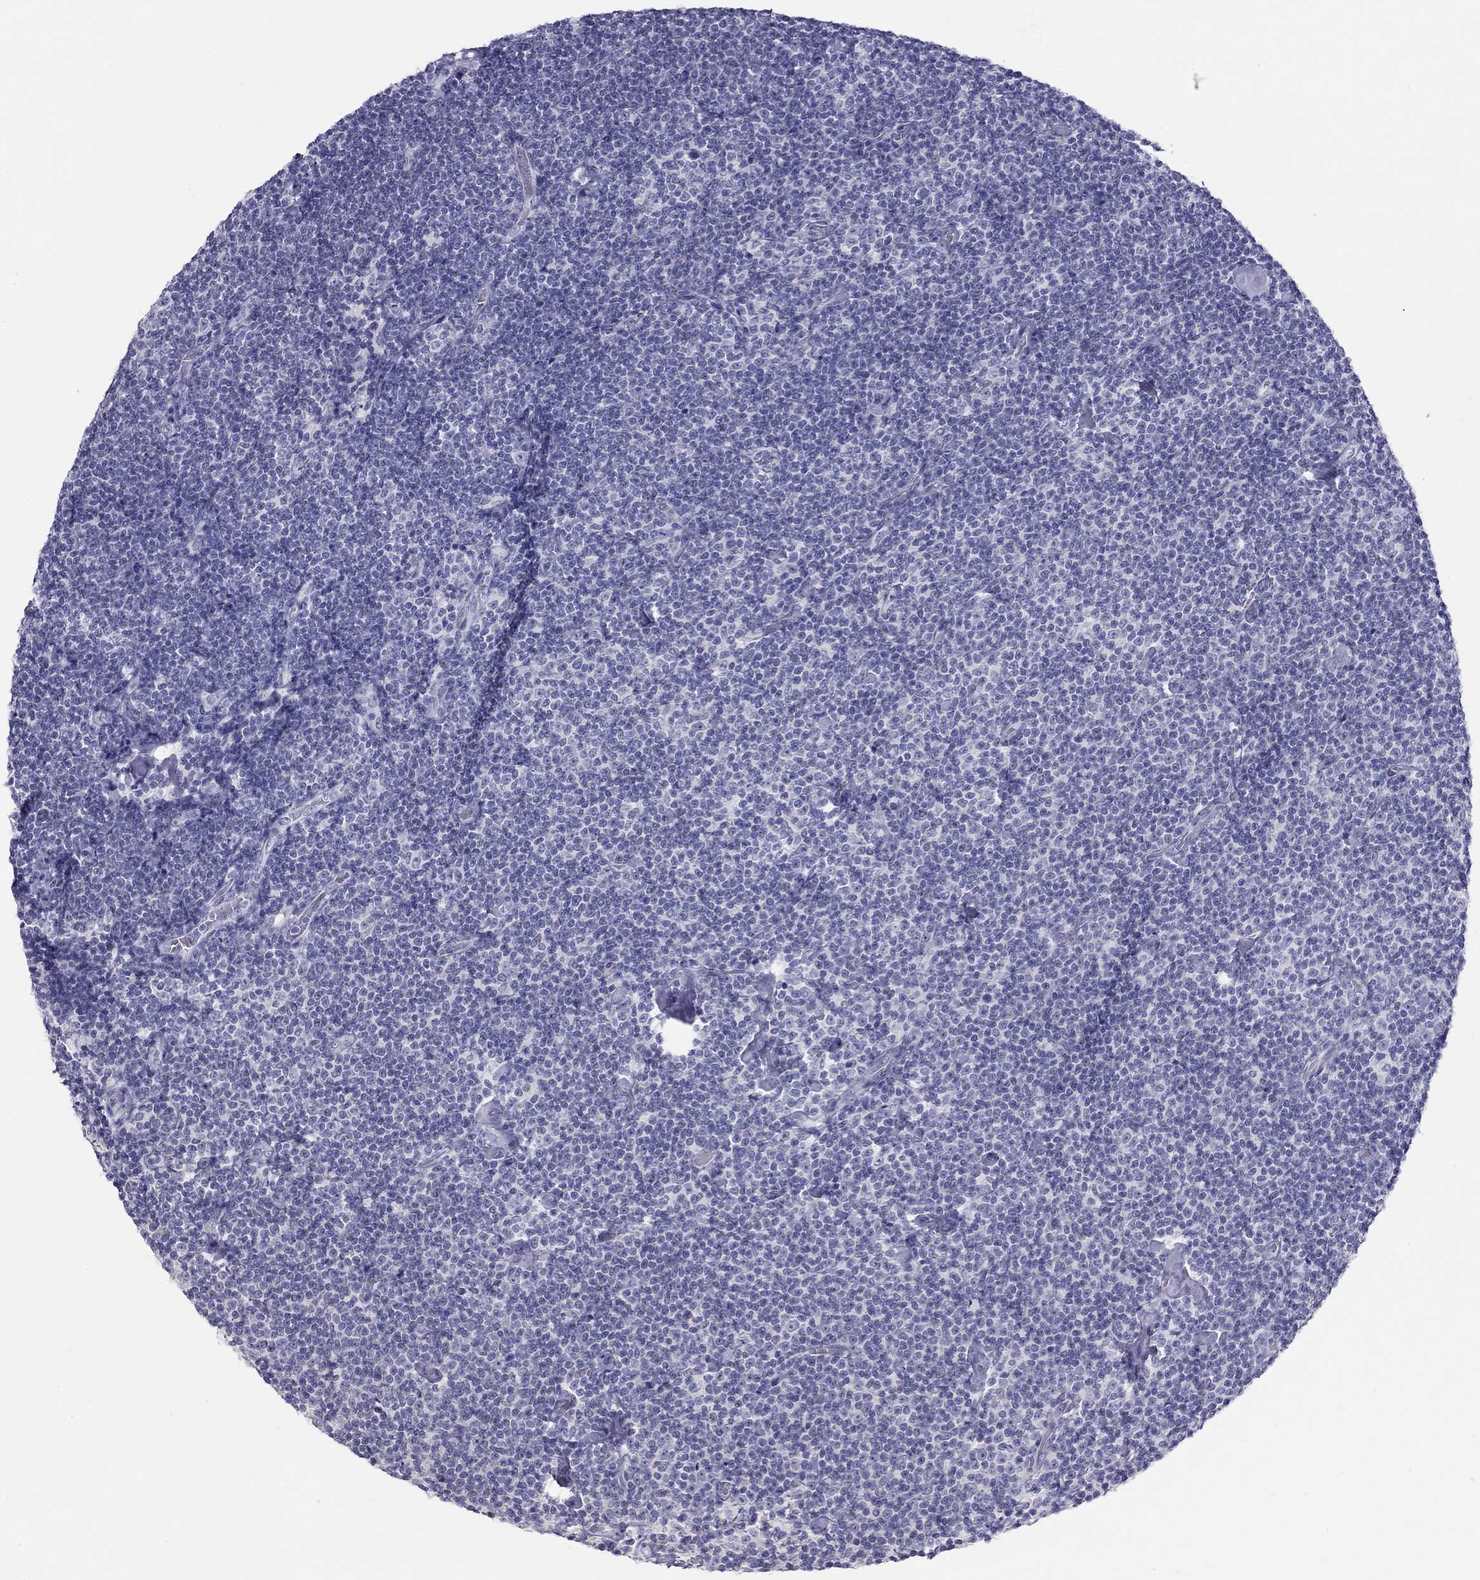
{"staining": {"intensity": "negative", "quantity": "none", "location": "none"}, "tissue": "lymphoma", "cell_type": "Tumor cells", "image_type": "cancer", "snomed": [{"axis": "morphology", "description": "Malignant lymphoma, non-Hodgkin's type, Low grade"}, {"axis": "topography", "description": "Lymph node"}], "caption": "Tumor cells are negative for brown protein staining in lymphoma. The staining is performed using DAB (3,3'-diaminobenzidine) brown chromogen with nuclei counter-stained in using hematoxylin.", "gene": "KCNV2", "patient": {"sex": "male", "age": 81}}